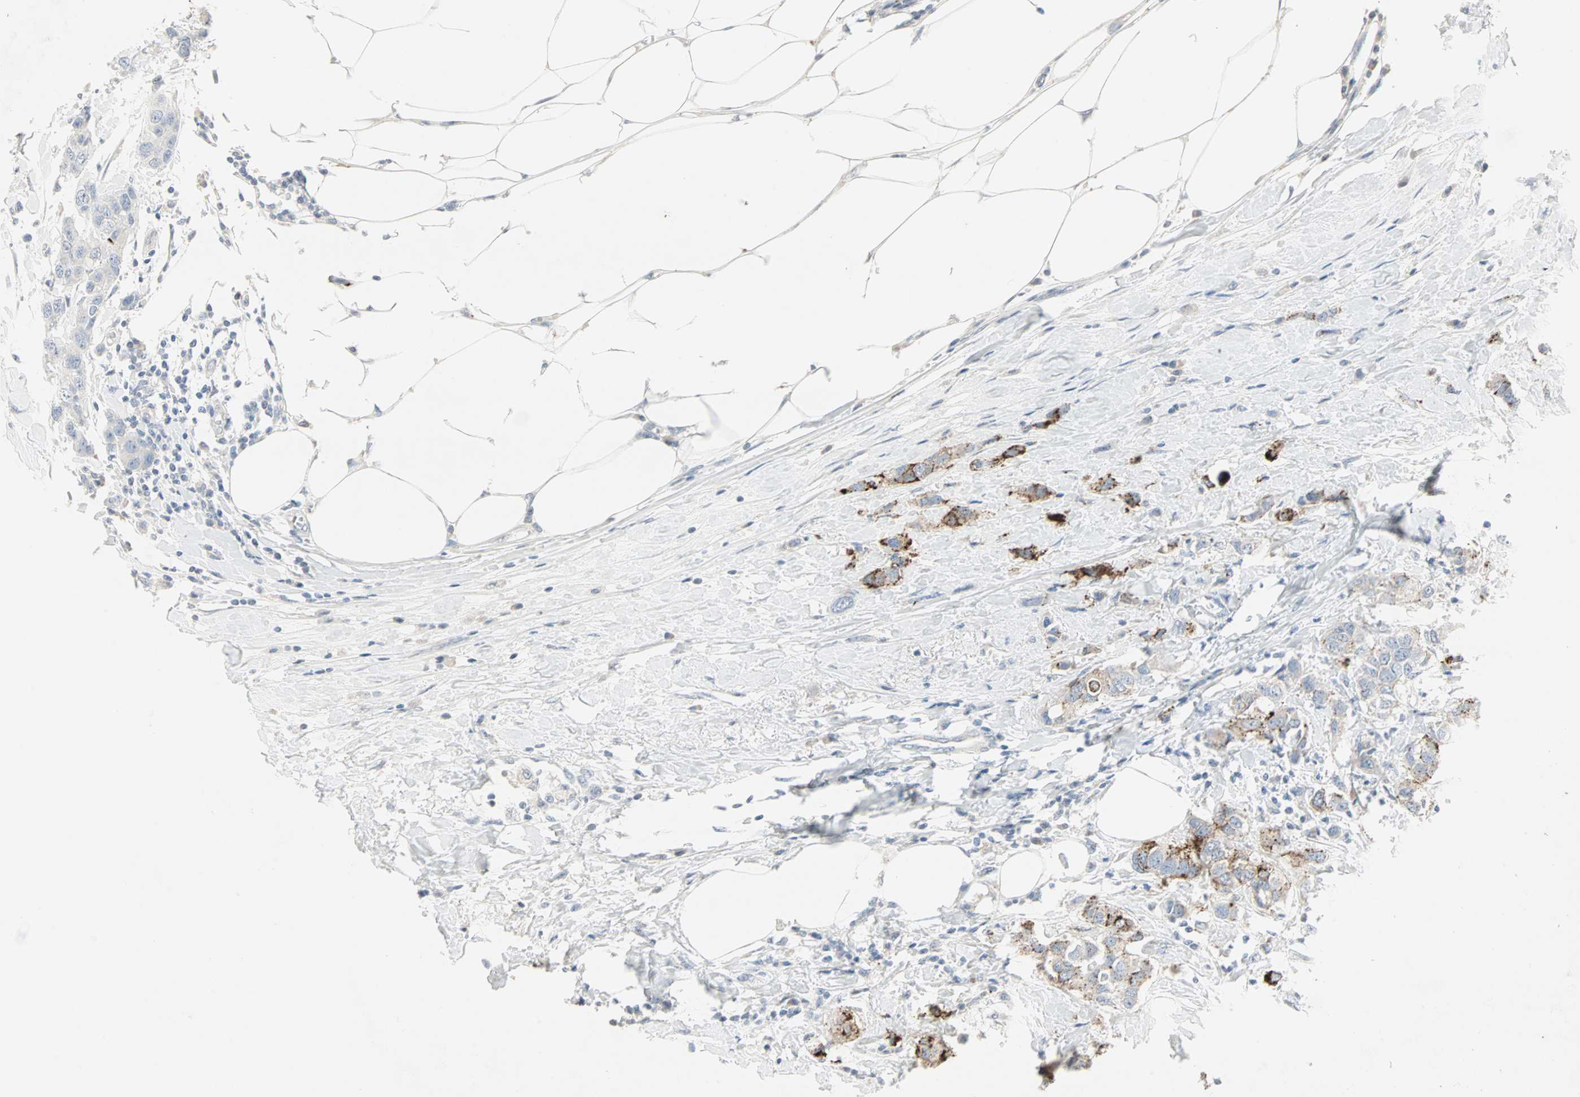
{"staining": {"intensity": "strong", "quantity": "<25%", "location": "cytoplasmic/membranous"}, "tissue": "breast cancer", "cell_type": "Tumor cells", "image_type": "cancer", "snomed": [{"axis": "morphology", "description": "Duct carcinoma"}, {"axis": "topography", "description": "Breast"}], "caption": "Breast infiltrating ductal carcinoma stained for a protein (brown) exhibits strong cytoplasmic/membranous positive positivity in approximately <25% of tumor cells.", "gene": "CEACAM6", "patient": {"sex": "female", "age": 50}}